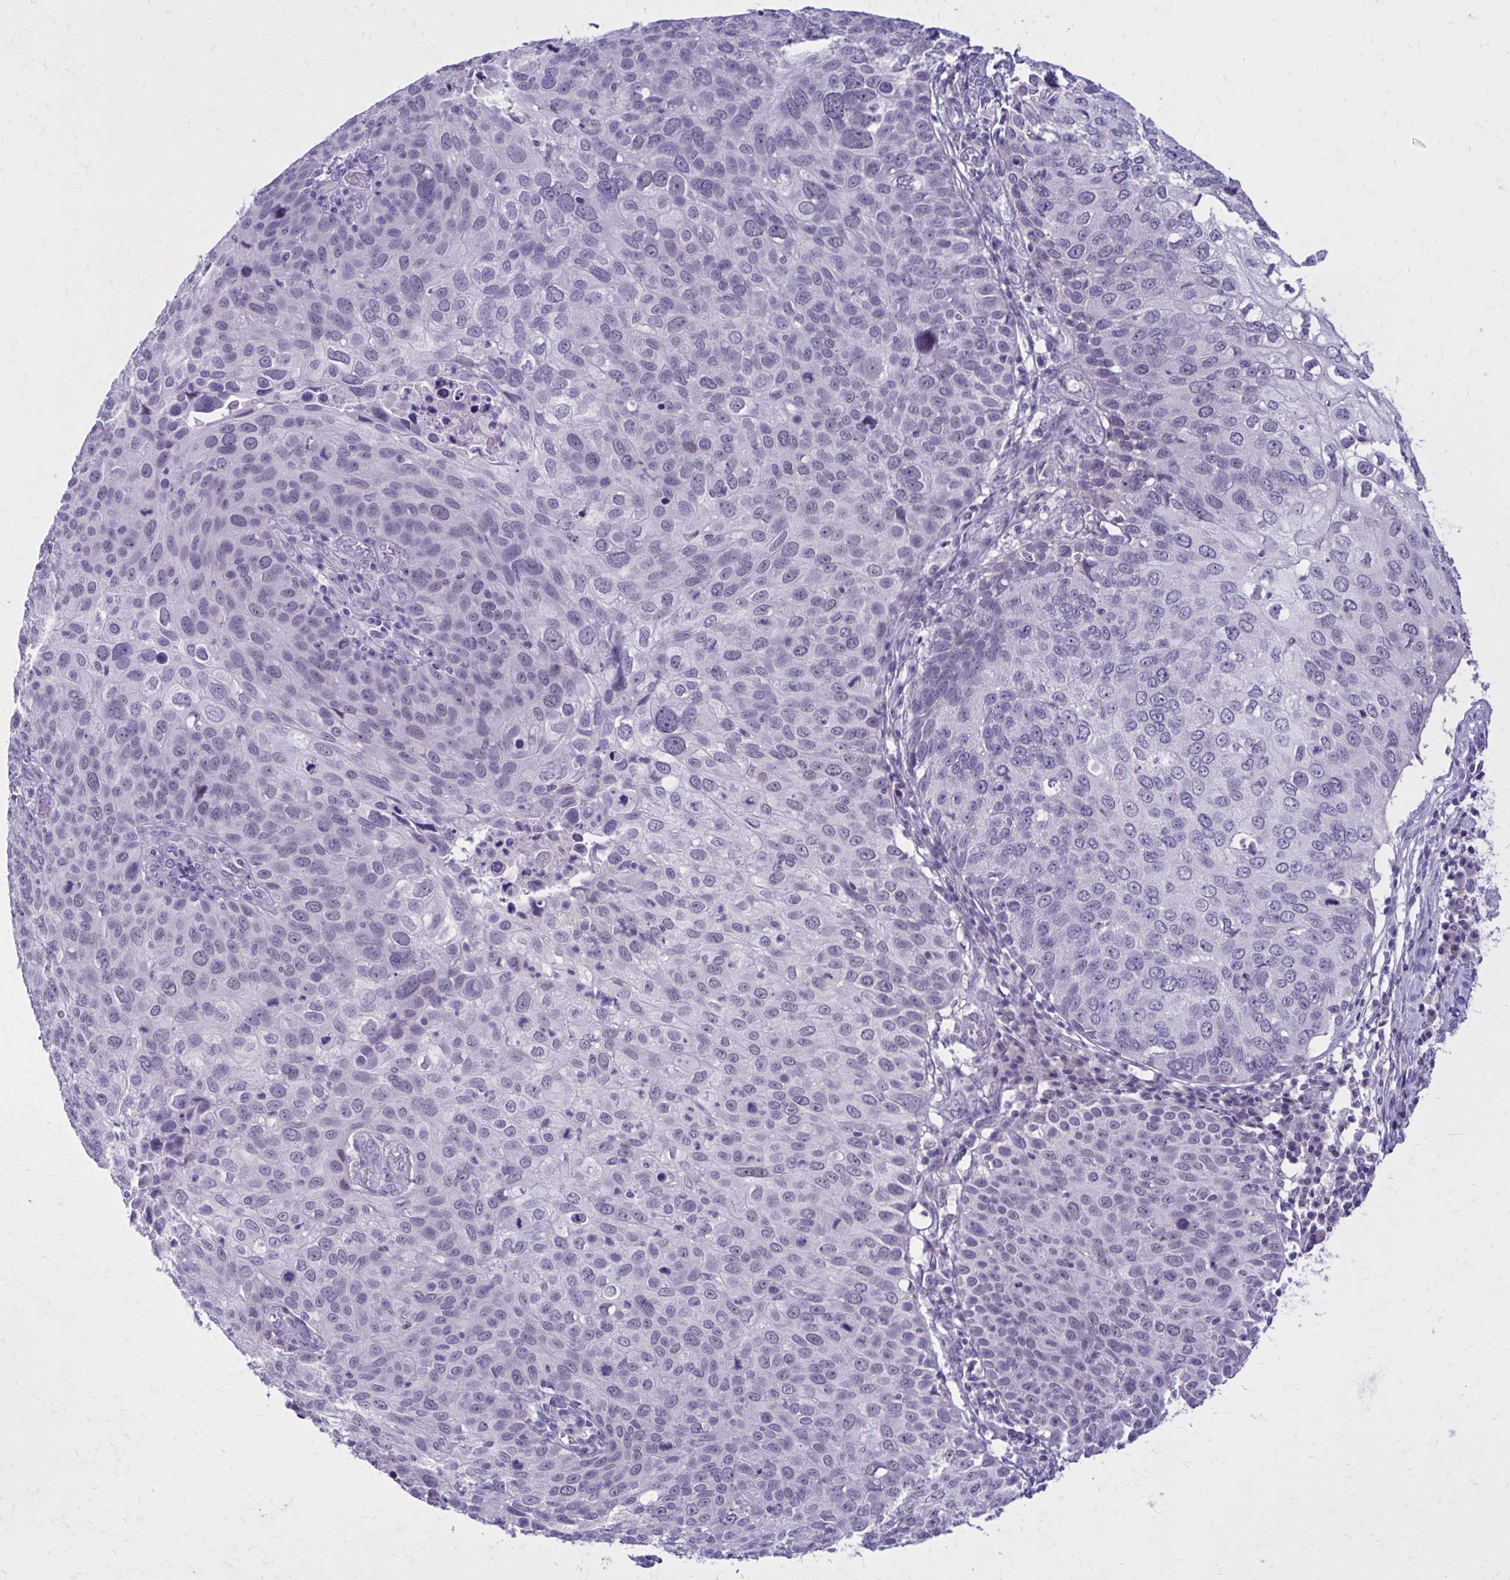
{"staining": {"intensity": "weak", "quantity": "<25%", "location": "nuclear"}, "tissue": "skin cancer", "cell_type": "Tumor cells", "image_type": "cancer", "snomed": [{"axis": "morphology", "description": "Squamous cell carcinoma, NOS"}, {"axis": "topography", "description": "Skin"}], "caption": "Immunohistochemistry histopathology image of human squamous cell carcinoma (skin) stained for a protein (brown), which reveals no expression in tumor cells. (Stains: DAB IHC with hematoxylin counter stain, Microscopy: brightfield microscopy at high magnification).", "gene": "ZBTB25", "patient": {"sex": "male", "age": 87}}